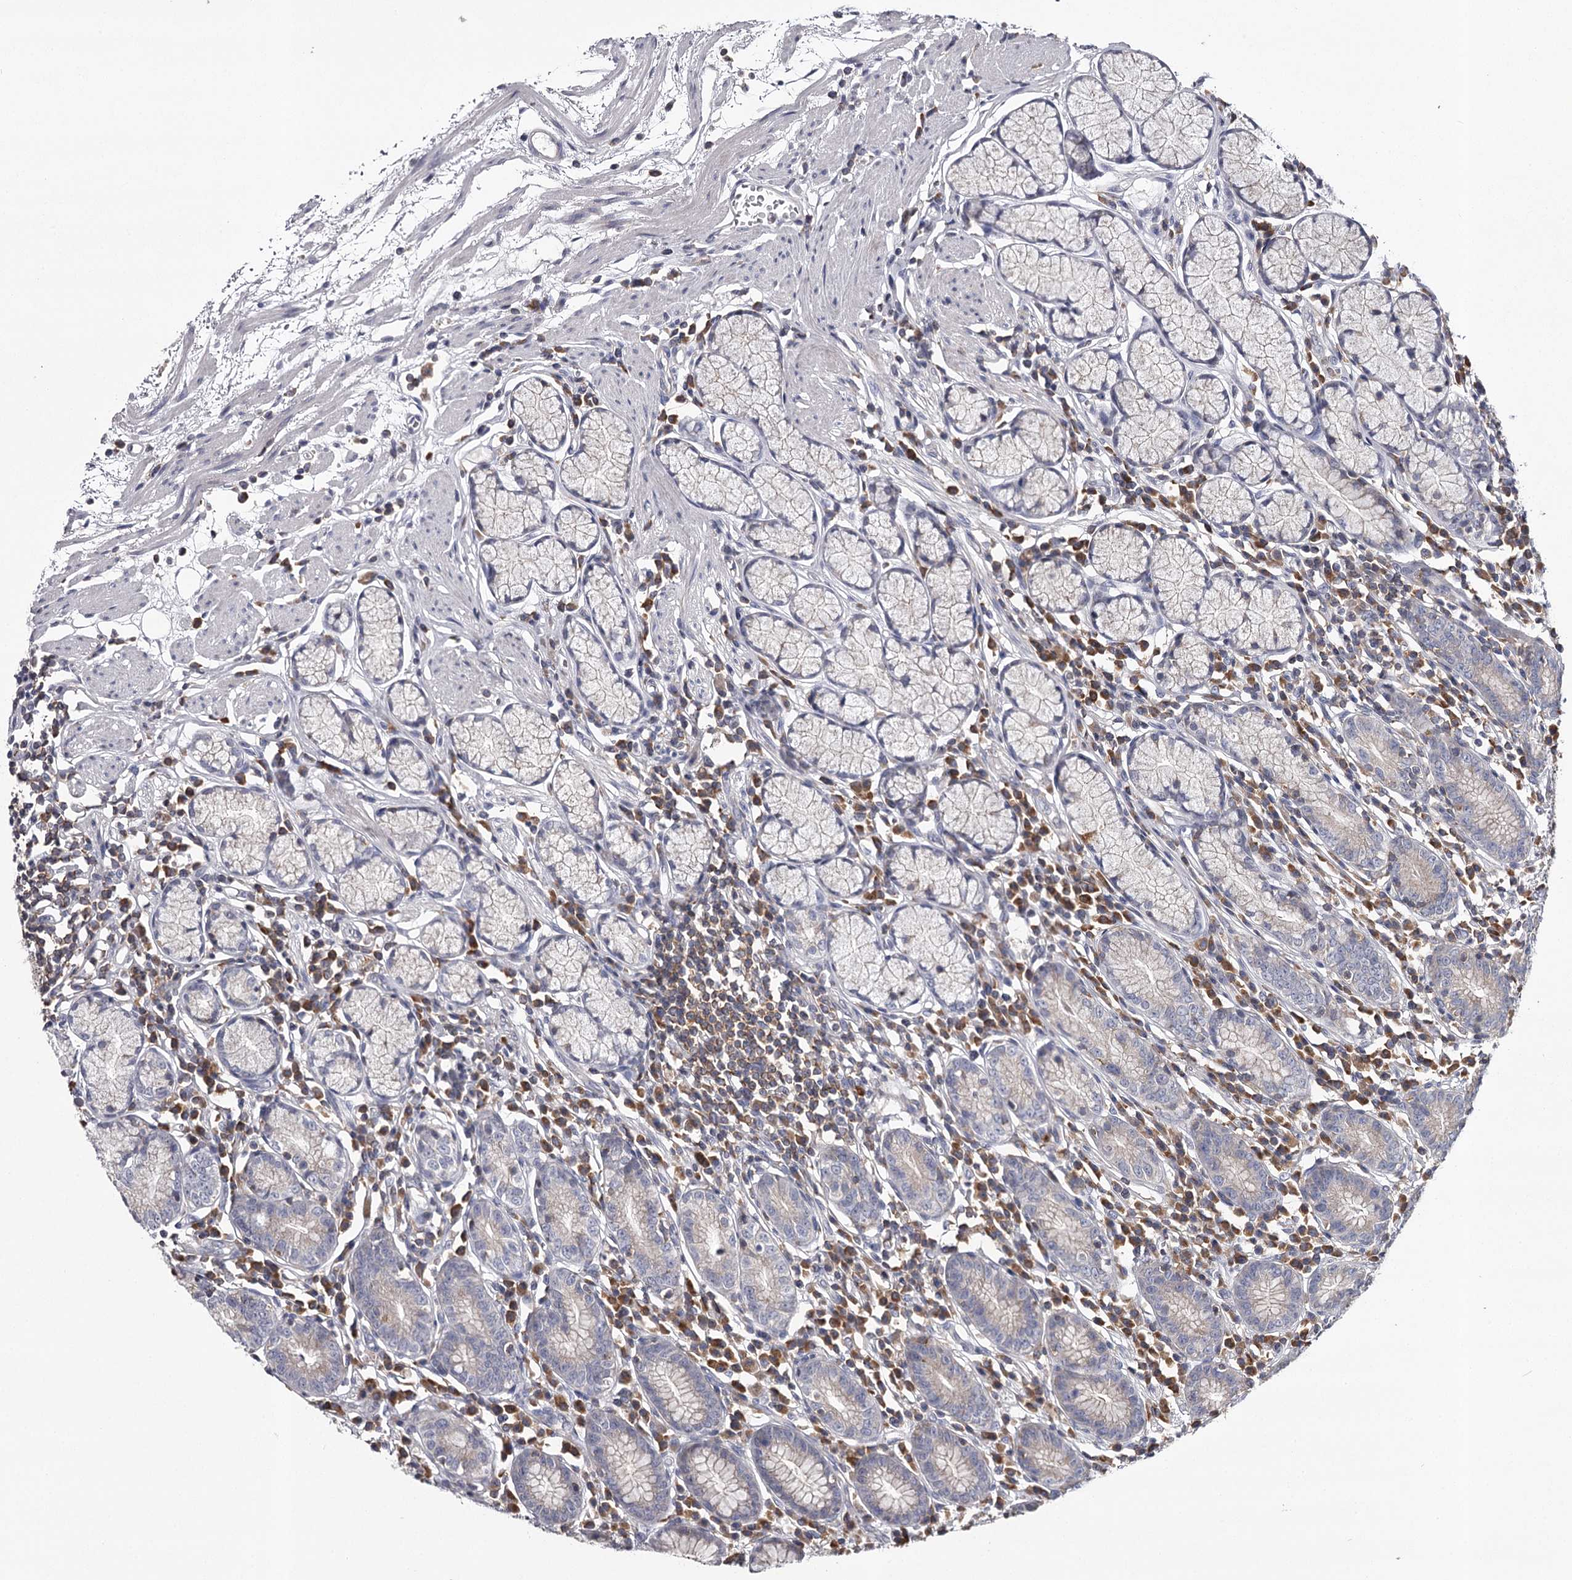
{"staining": {"intensity": "moderate", "quantity": "<25%", "location": "cytoplasmic/membranous"}, "tissue": "stomach", "cell_type": "Glandular cells", "image_type": "normal", "snomed": [{"axis": "morphology", "description": "Normal tissue, NOS"}, {"axis": "topography", "description": "Stomach"}], "caption": "Immunohistochemical staining of benign human stomach shows moderate cytoplasmic/membranous protein expression in approximately <25% of glandular cells.", "gene": "RASSF6", "patient": {"sex": "male", "age": 55}}